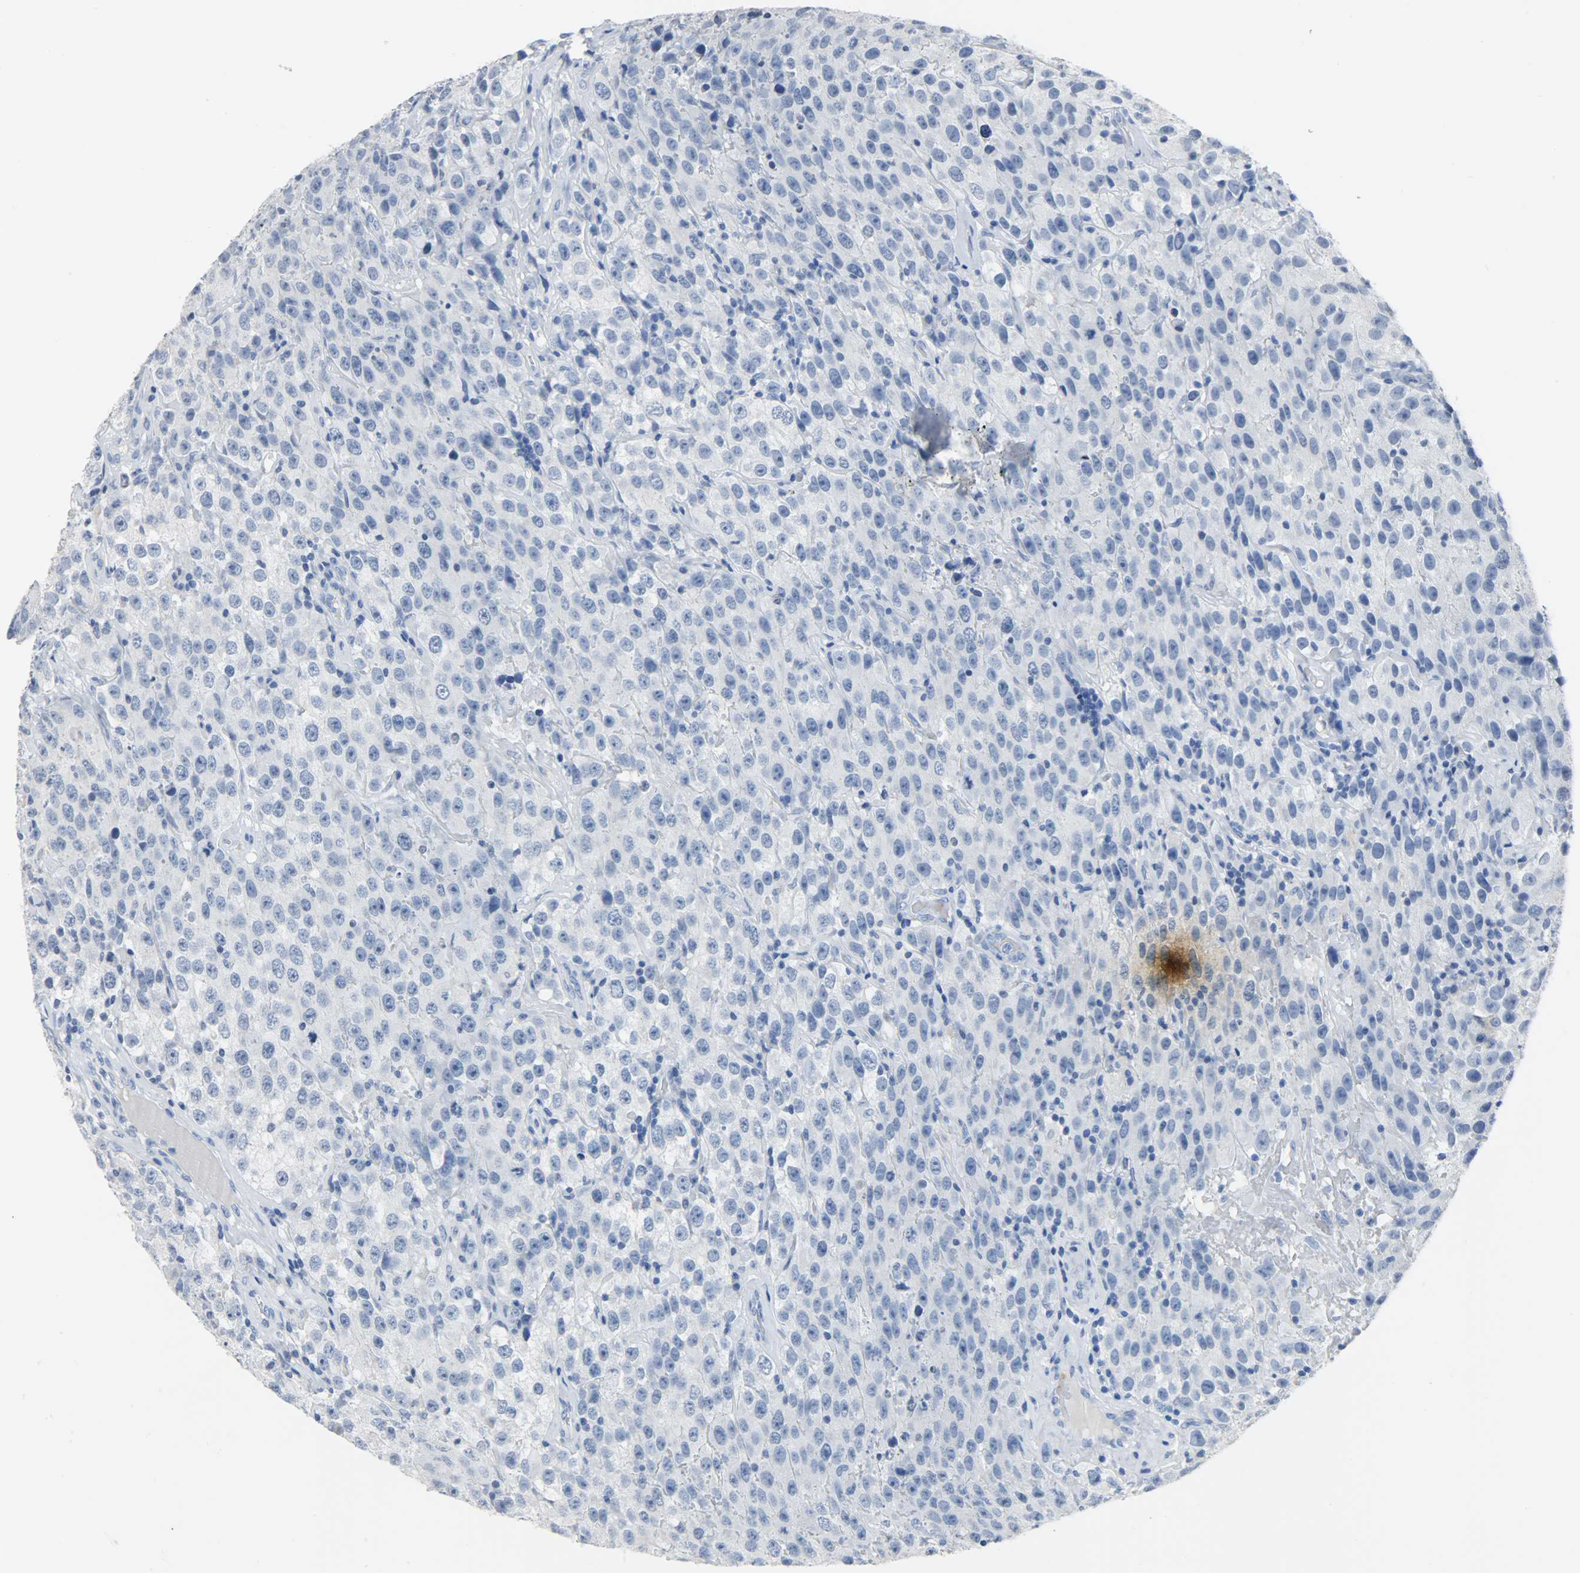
{"staining": {"intensity": "negative", "quantity": "none", "location": "none"}, "tissue": "testis cancer", "cell_type": "Tumor cells", "image_type": "cancer", "snomed": [{"axis": "morphology", "description": "Seminoma, NOS"}, {"axis": "topography", "description": "Testis"}], "caption": "Seminoma (testis) stained for a protein using IHC reveals no positivity tumor cells.", "gene": "CA3", "patient": {"sex": "male", "age": 52}}